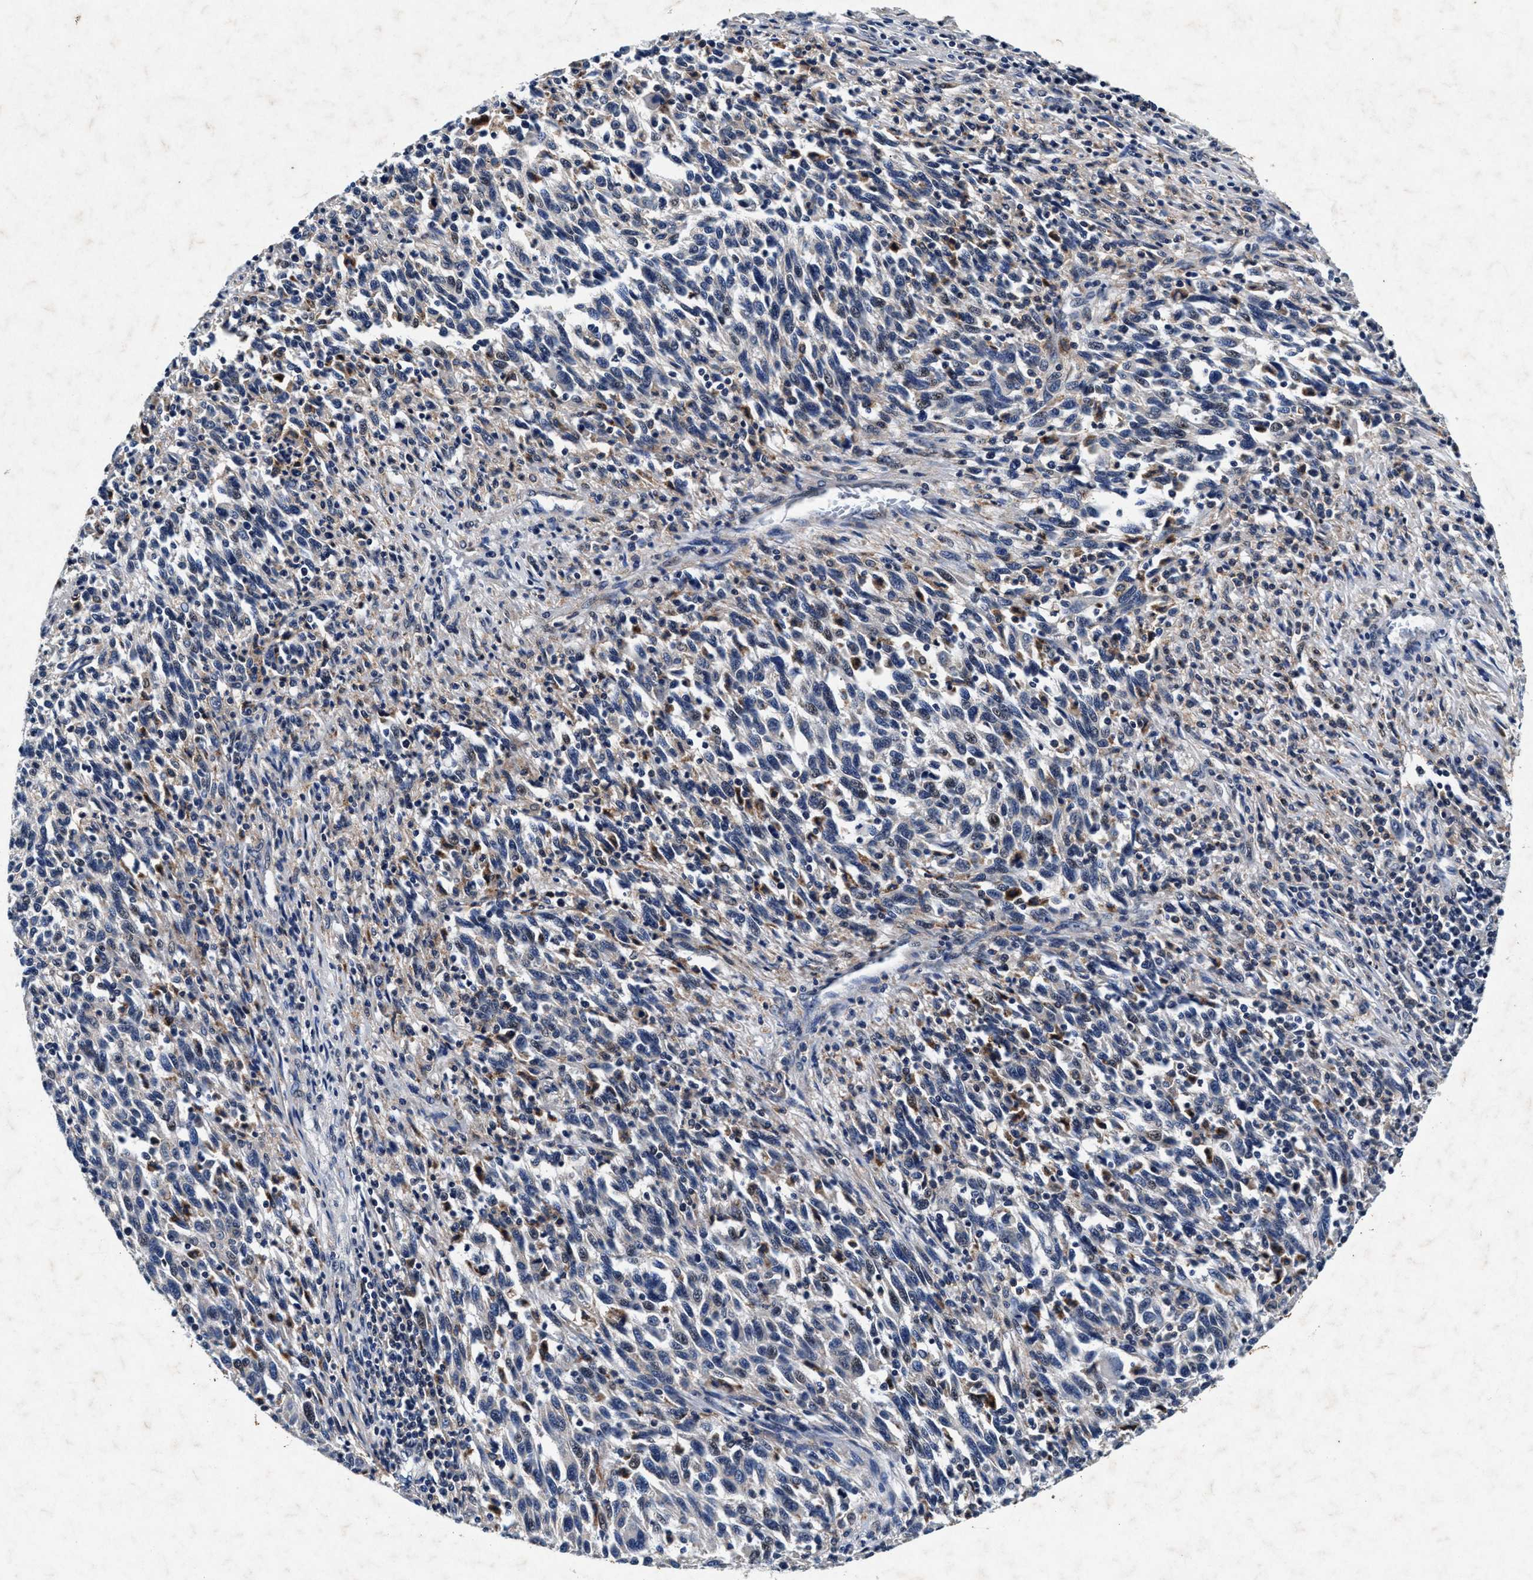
{"staining": {"intensity": "negative", "quantity": "none", "location": "none"}, "tissue": "melanoma", "cell_type": "Tumor cells", "image_type": "cancer", "snomed": [{"axis": "morphology", "description": "Malignant melanoma, Metastatic site"}, {"axis": "topography", "description": "Lymph node"}], "caption": "Melanoma was stained to show a protein in brown. There is no significant expression in tumor cells.", "gene": "SLC8A1", "patient": {"sex": "male", "age": 61}}